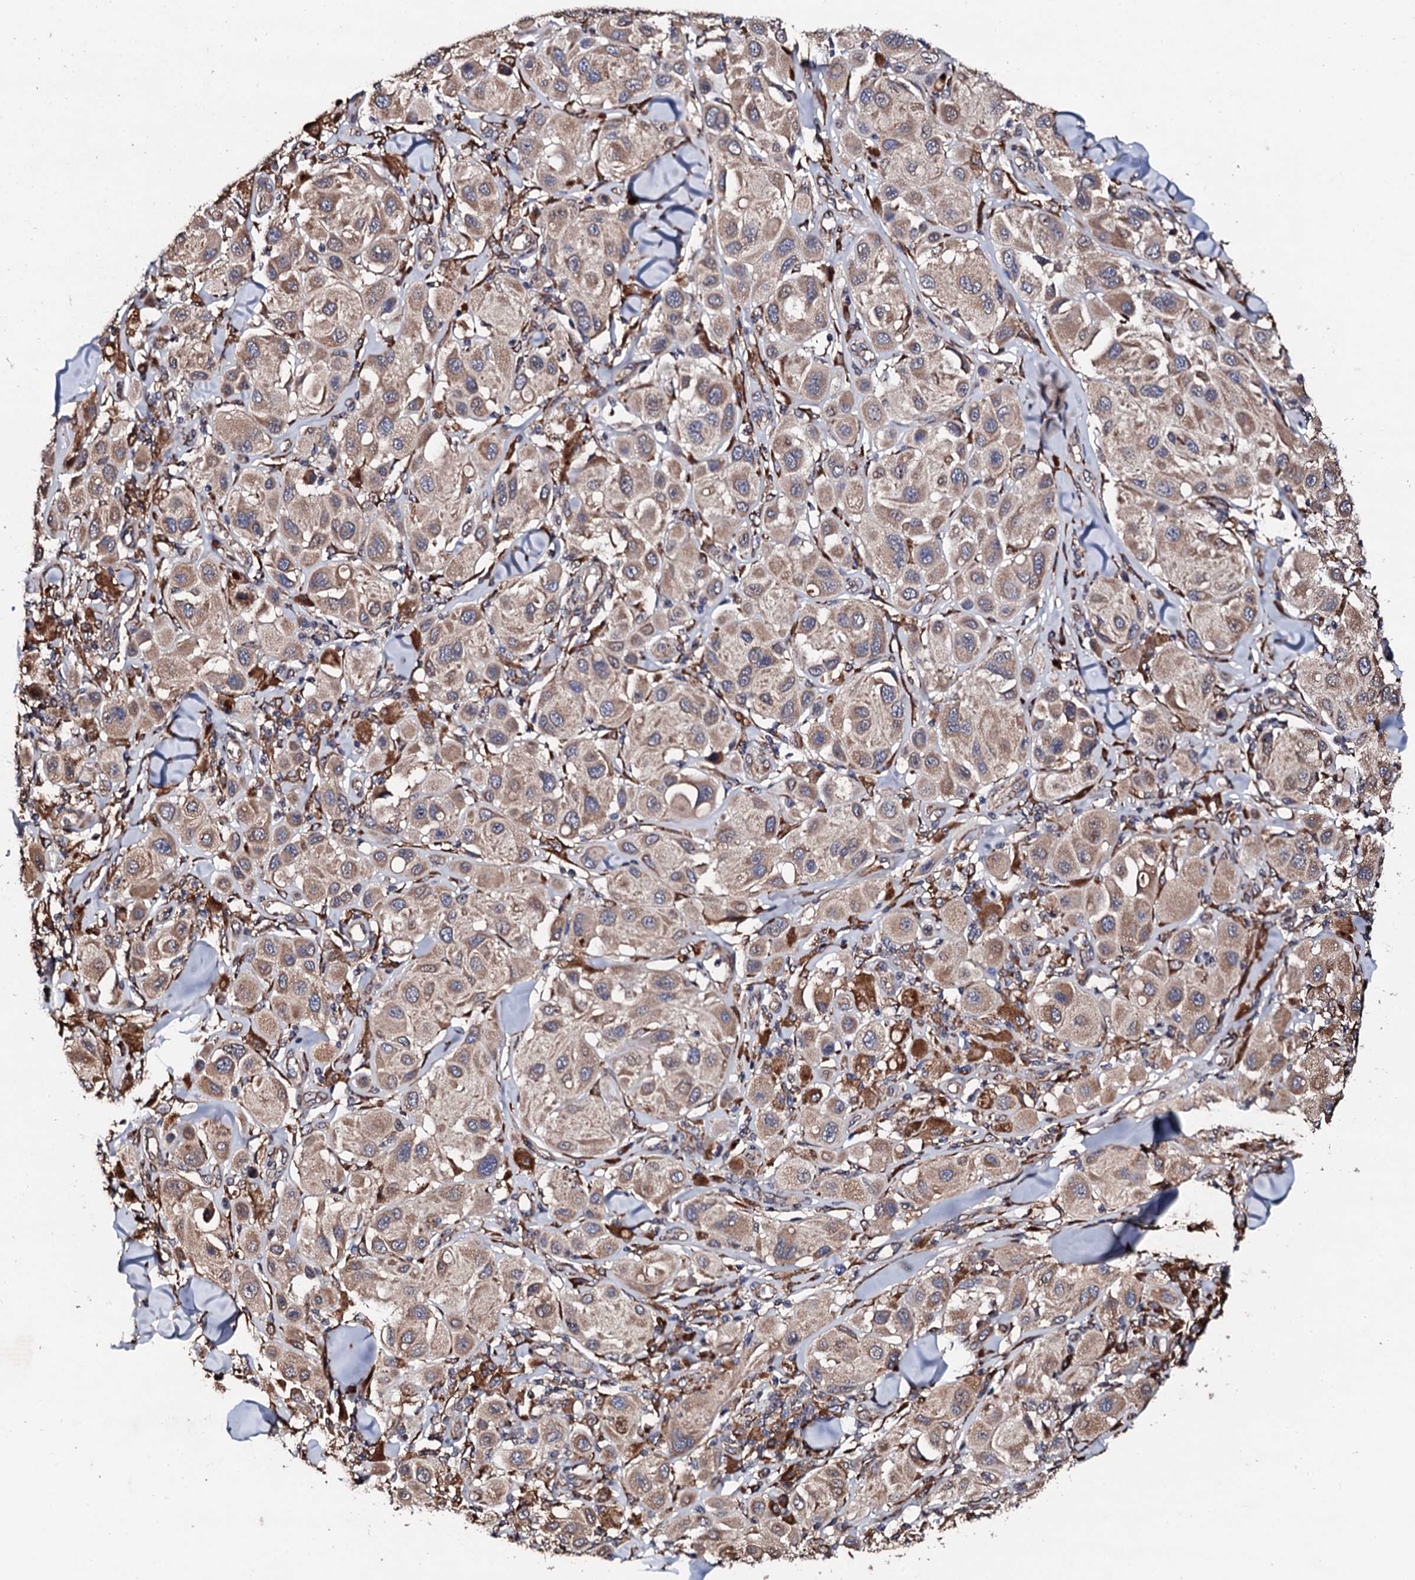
{"staining": {"intensity": "moderate", "quantity": ">75%", "location": "cytoplasmic/membranous"}, "tissue": "melanoma", "cell_type": "Tumor cells", "image_type": "cancer", "snomed": [{"axis": "morphology", "description": "Malignant melanoma, Metastatic site"}, {"axis": "topography", "description": "Skin"}], "caption": "DAB (3,3'-diaminobenzidine) immunohistochemical staining of human melanoma displays moderate cytoplasmic/membranous protein expression in about >75% of tumor cells. (Brightfield microscopy of DAB IHC at high magnification).", "gene": "CKAP5", "patient": {"sex": "male", "age": 41}}